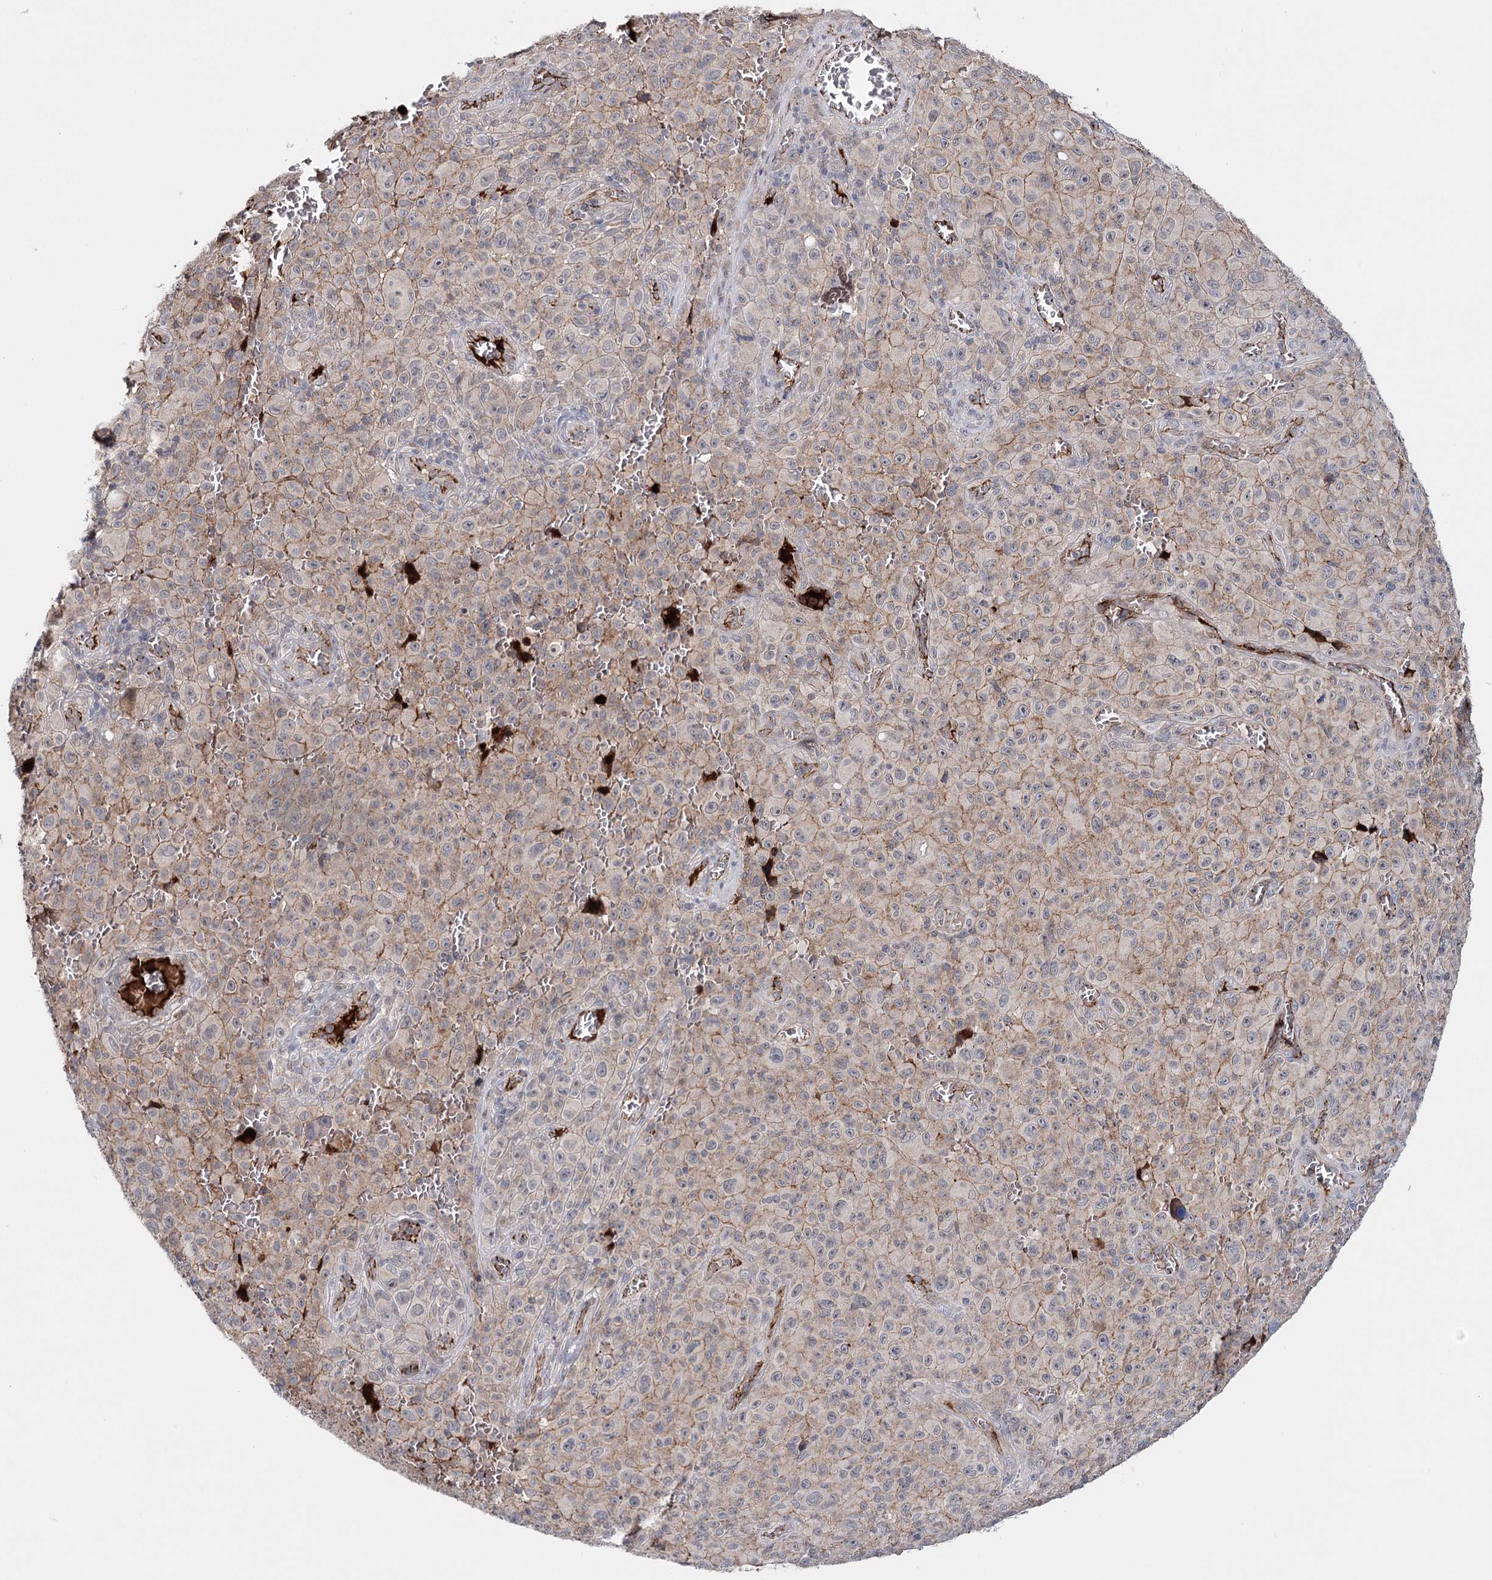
{"staining": {"intensity": "weak", "quantity": "25%-75%", "location": "cytoplasmic/membranous"}, "tissue": "melanoma", "cell_type": "Tumor cells", "image_type": "cancer", "snomed": [{"axis": "morphology", "description": "Malignant melanoma, NOS"}, {"axis": "topography", "description": "Skin"}], "caption": "Melanoma stained with a brown dye displays weak cytoplasmic/membranous positive staining in about 25%-75% of tumor cells.", "gene": "PKP4", "patient": {"sex": "female", "age": 82}}